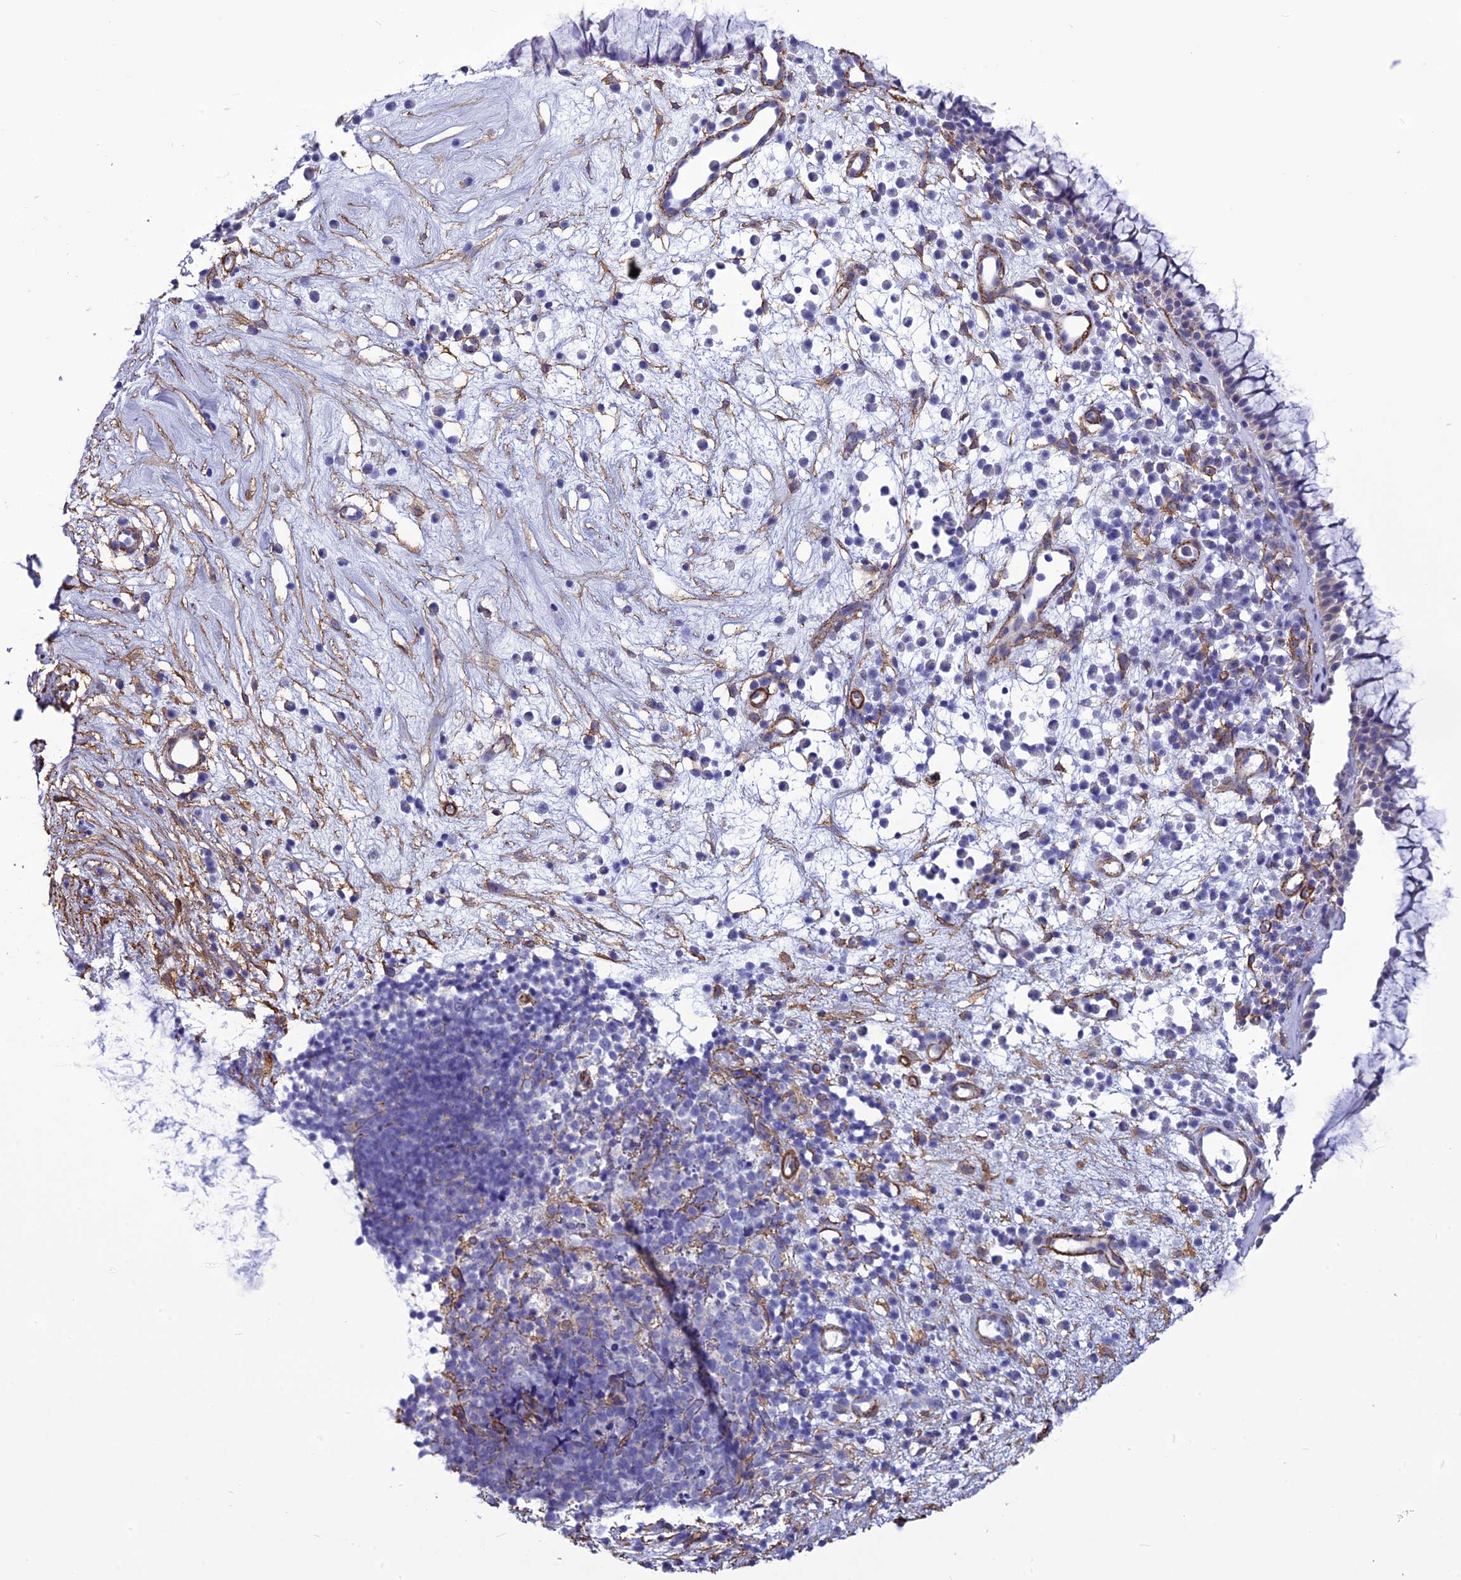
{"staining": {"intensity": "negative", "quantity": "none", "location": "none"}, "tissue": "nasopharynx", "cell_type": "Respiratory epithelial cells", "image_type": "normal", "snomed": [{"axis": "morphology", "description": "Normal tissue, NOS"}, {"axis": "morphology", "description": "Inflammation, NOS"}, {"axis": "topography", "description": "Nasopharynx"}], "caption": "The image displays no significant staining in respiratory epithelial cells of nasopharynx.", "gene": "NKD1", "patient": {"sex": "male", "age": 70}}